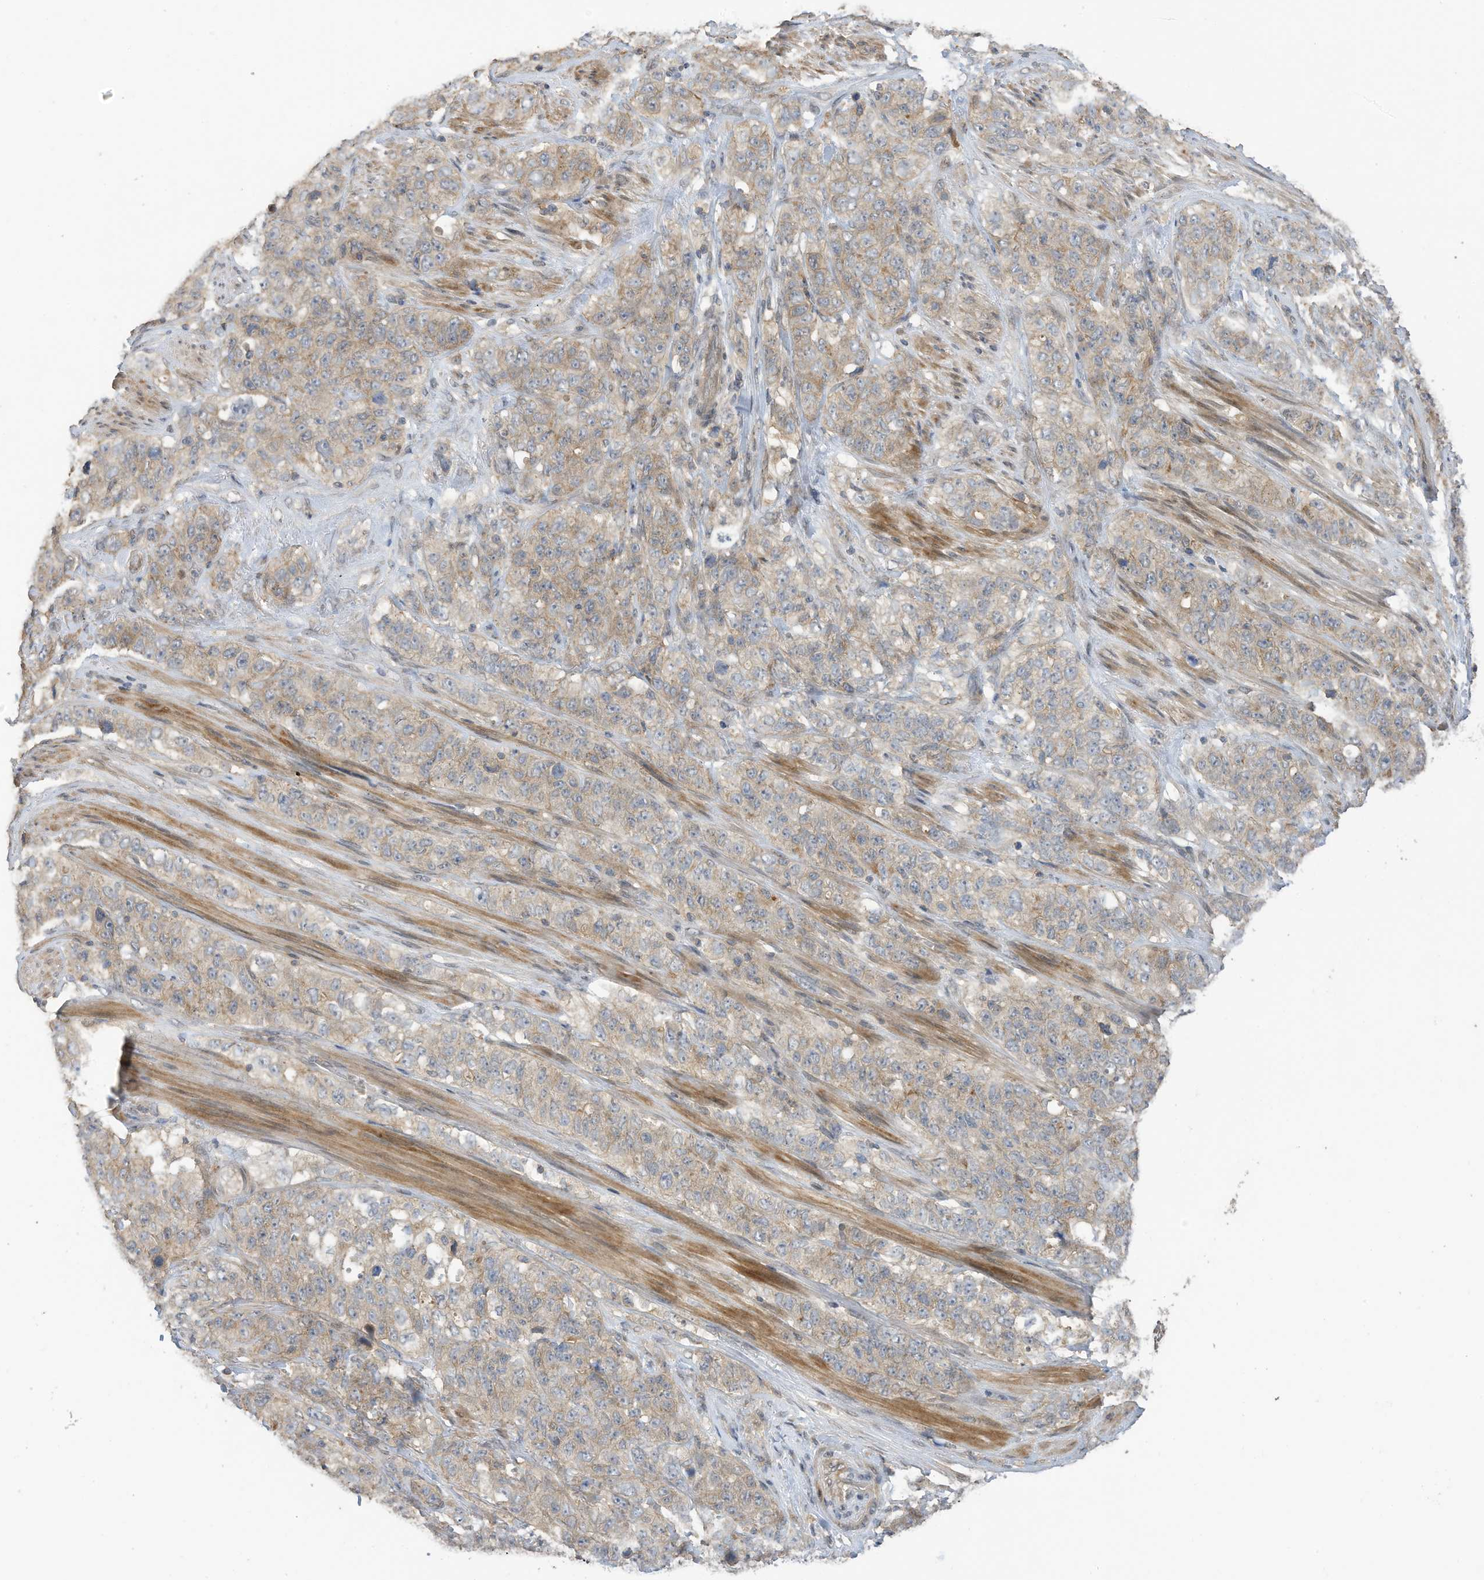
{"staining": {"intensity": "weak", "quantity": ">75%", "location": "cytoplasmic/membranous"}, "tissue": "stomach cancer", "cell_type": "Tumor cells", "image_type": "cancer", "snomed": [{"axis": "morphology", "description": "Adenocarcinoma, NOS"}, {"axis": "topography", "description": "Stomach"}], "caption": "This is an image of IHC staining of stomach adenocarcinoma, which shows weak positivity in the cytoplasmic/membranous of tumor cells.", "gene": "REC8", "patient": {"sex": "male", "age": 48}}